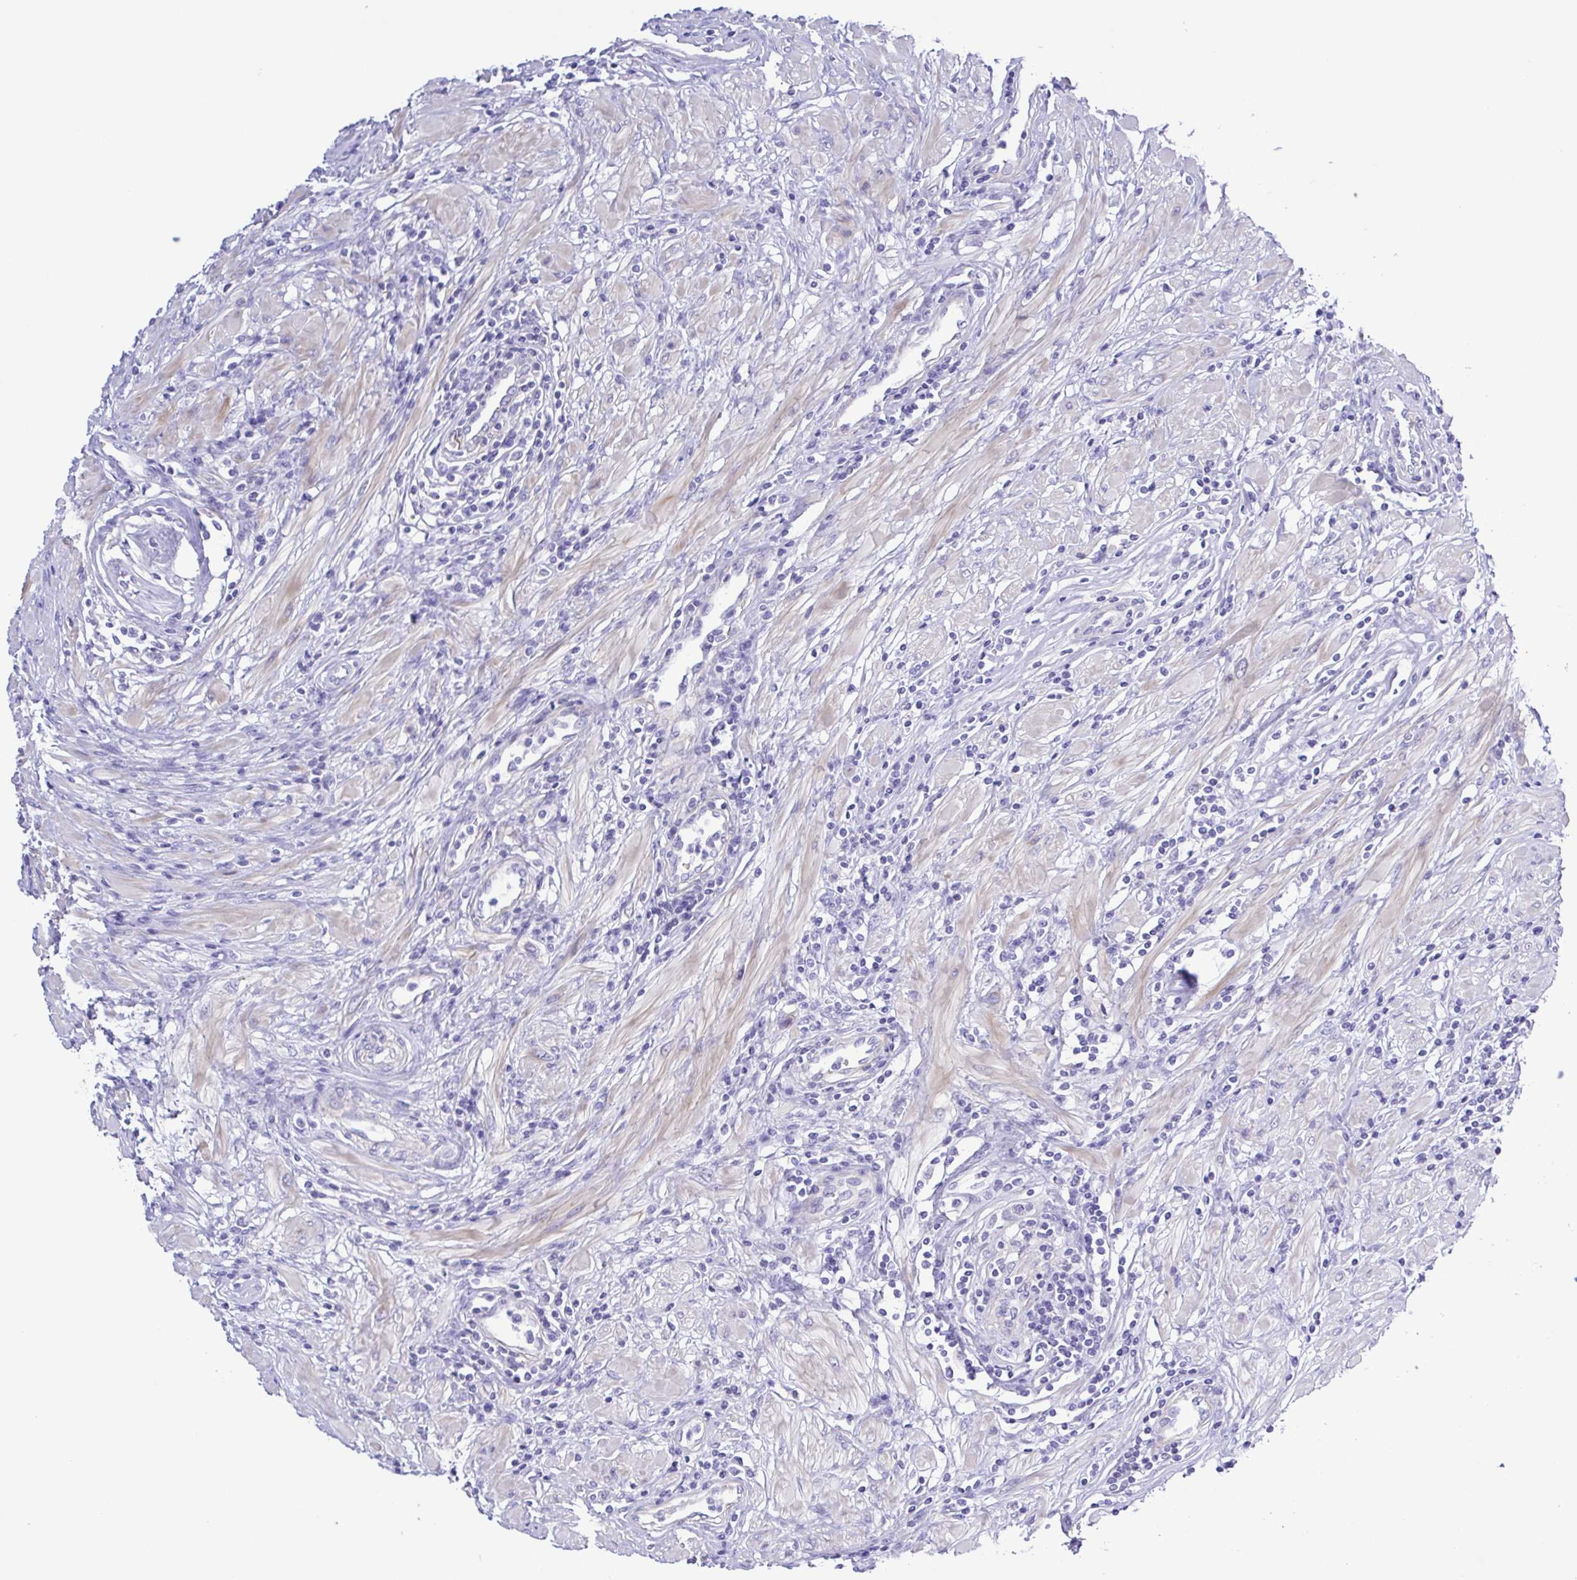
{"staining": {"intensity": "negative", "quantity": "none", "location": "none"}, "tissue": "urothelial cancer", "cell_type": "Tumor cells", "image_type": "cancer", "snomed": [{"axis": "morphology", "description": "Urothelial carcinoma, NOS"}, {"axis": "topography", "description": "Urinary bladder"}], "caption": "Immunohistochemistry micrograph of neoplastic tissue: human urothelial cancer stained with DAB (3,3'-diaminobenzidine) exhibits no significant protein positivity in tumor cells.", "gene": "GABBR2", "patient": {"sex": "male", "age": 67}}